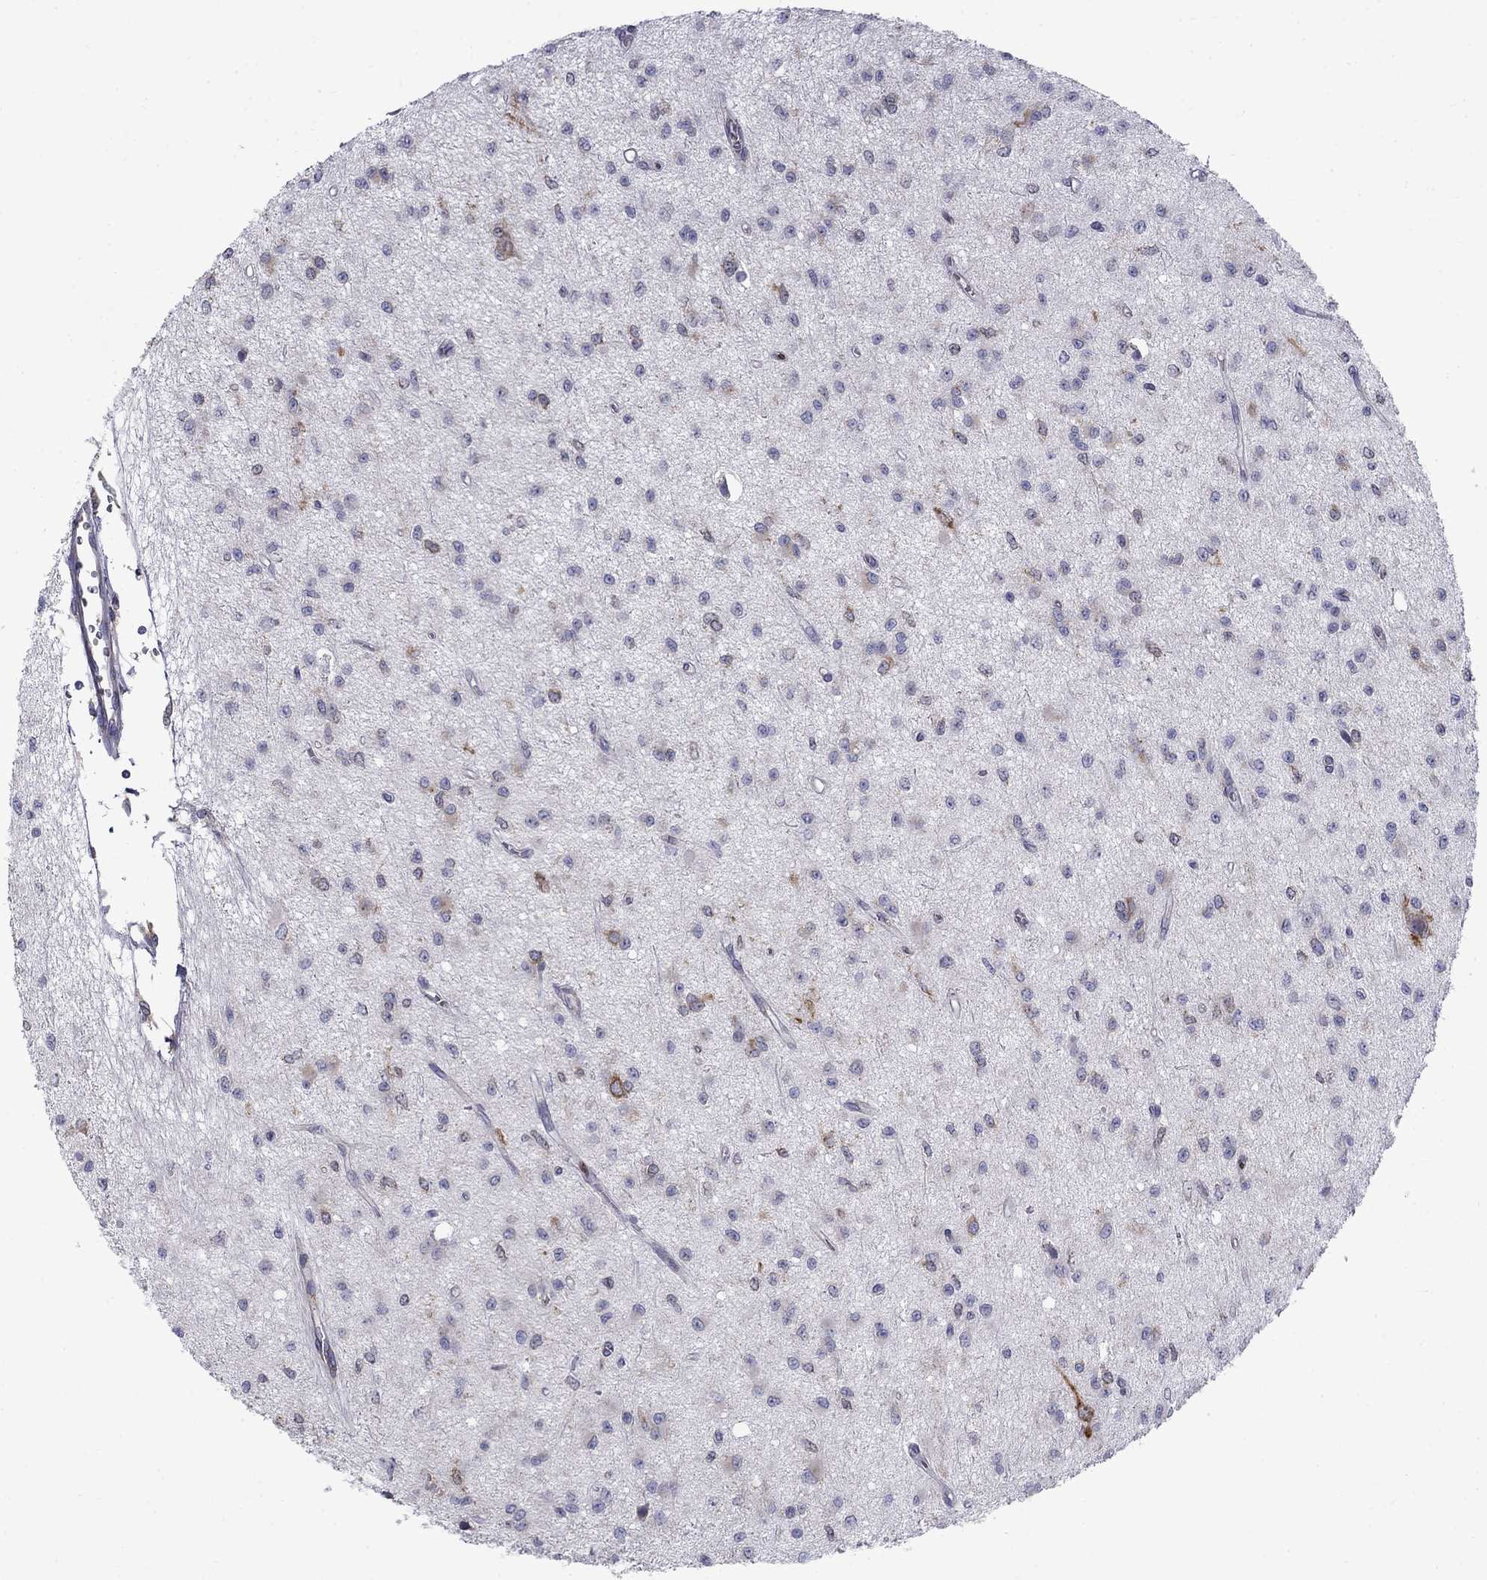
{"staining": {"intensity": "moderate", "quantity": "<25%", "location": "cytoplasmic/membranous"}, "tissue": "glioma", "cell_type": "Tumor cells", "image_type": "cancer", "snomed": [{"axis": "morphology", "description": "Glioma, malignant, Low grade"}, {"axis": "topography", "description": "Brain"}], "caption": "Glioma was stained to show a protein in brown. There is low levels of moderate cytoplasmic/membranous staining in about <25% of tumor cells.", "gene": "PABPC4", "patient": {"sex": "female", "age": 45}}